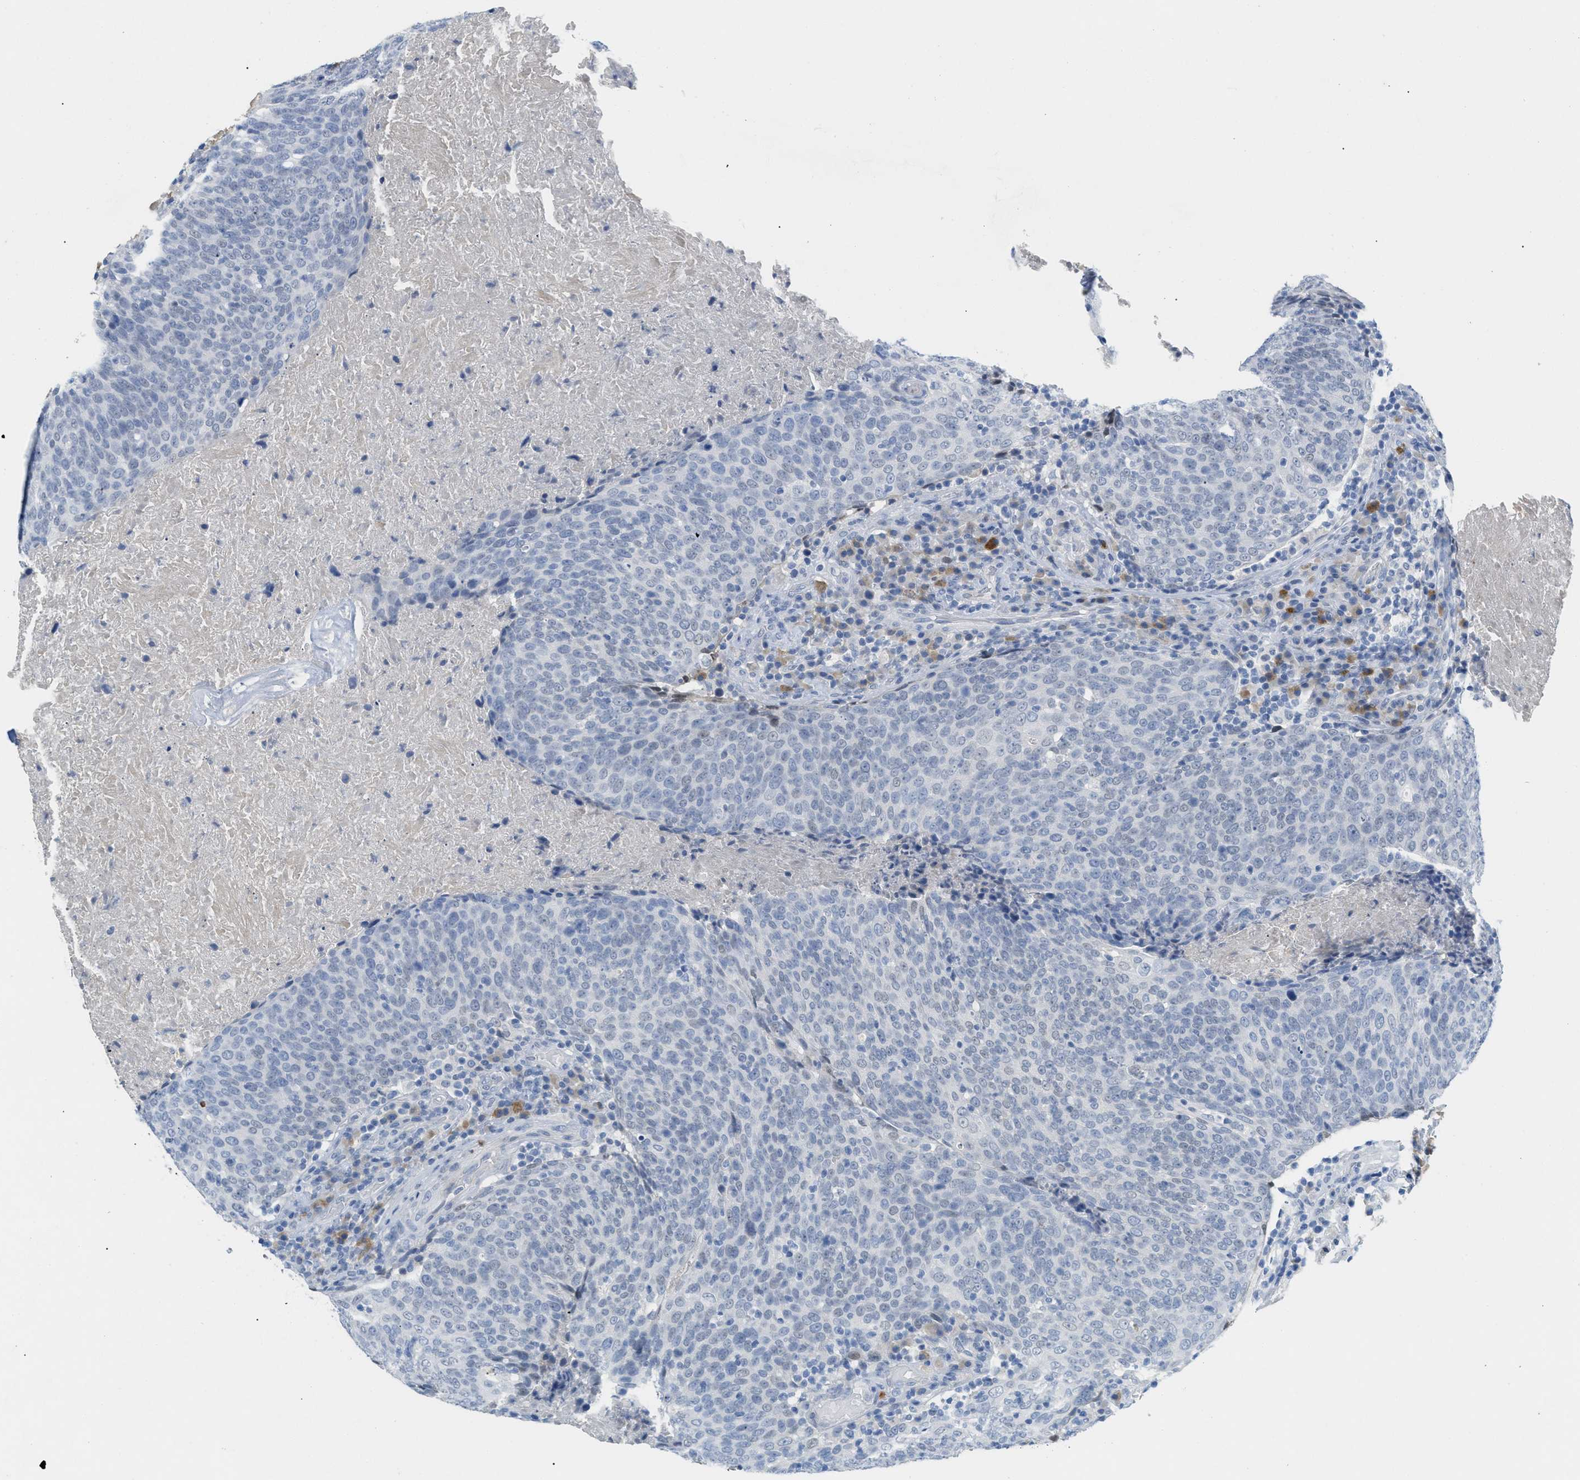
{"staining": {"intensity": "negative", "quantity": "none", "location": "none"}, "tissue": "head and neck cancer", "cell_type": "Tumor cells", "image_type": "cancer", "snomed": [{"axis": "morphology", "description": "Squamous cell carcinoma, NOS"}, {"axis": "morphology", "description": "Squamous cell carcinoma, metastatic, NOS"}, {"axis": "topography", "description": "Lymph node"}, {"axis": "topography", "description": "Head-Neck"}], "caption": "Human head and neck cancer (squamous cell carcinoma) stained for a protein using IHC demonstrates no staining in tumor cells.", "gene": "HSF2", "patient": {"sex": "male", "age": 62}}